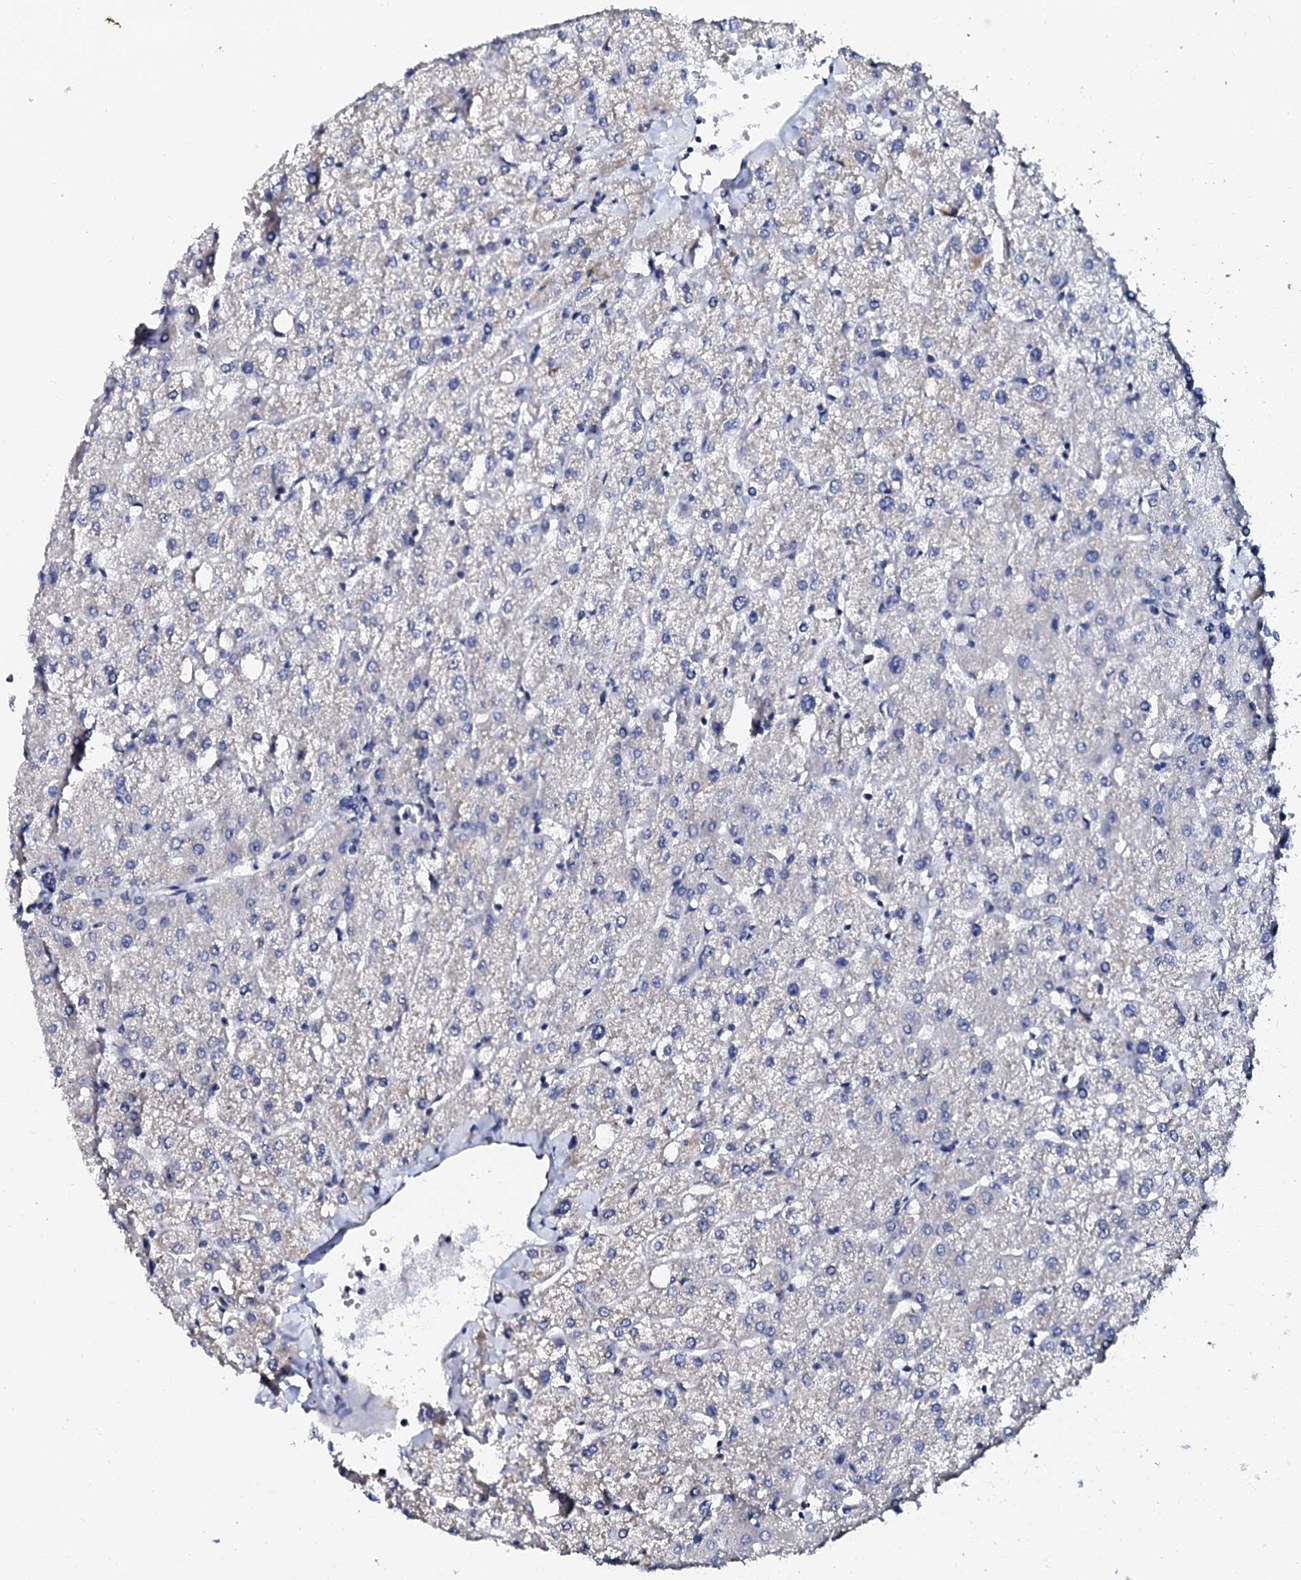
{"staining": {"intensity": "negative", "quantity": "none", "location": "none"}, "tissue": "liver", "cell_type": "Cholangiocytes", "image_type": "normal", "snomed": [{"axis": "morphology", "description": "Normal tissue, NOS"}, {"axis": "topography", "description": "Liver"}], "caption": "High magnification brightfield microscopy of benign liver stained with DAB (3,3'-diaminobenzidine) (brown) and counterstained with hematoxylin (blue): cholangiocytes show no significant positivity. (Brightfield microscopy of DAB (3,3'-diaminobenzidine) IHC at high magnification).", "gene": "AKAP3", "patient": {"sex": "female", "age": 54}}